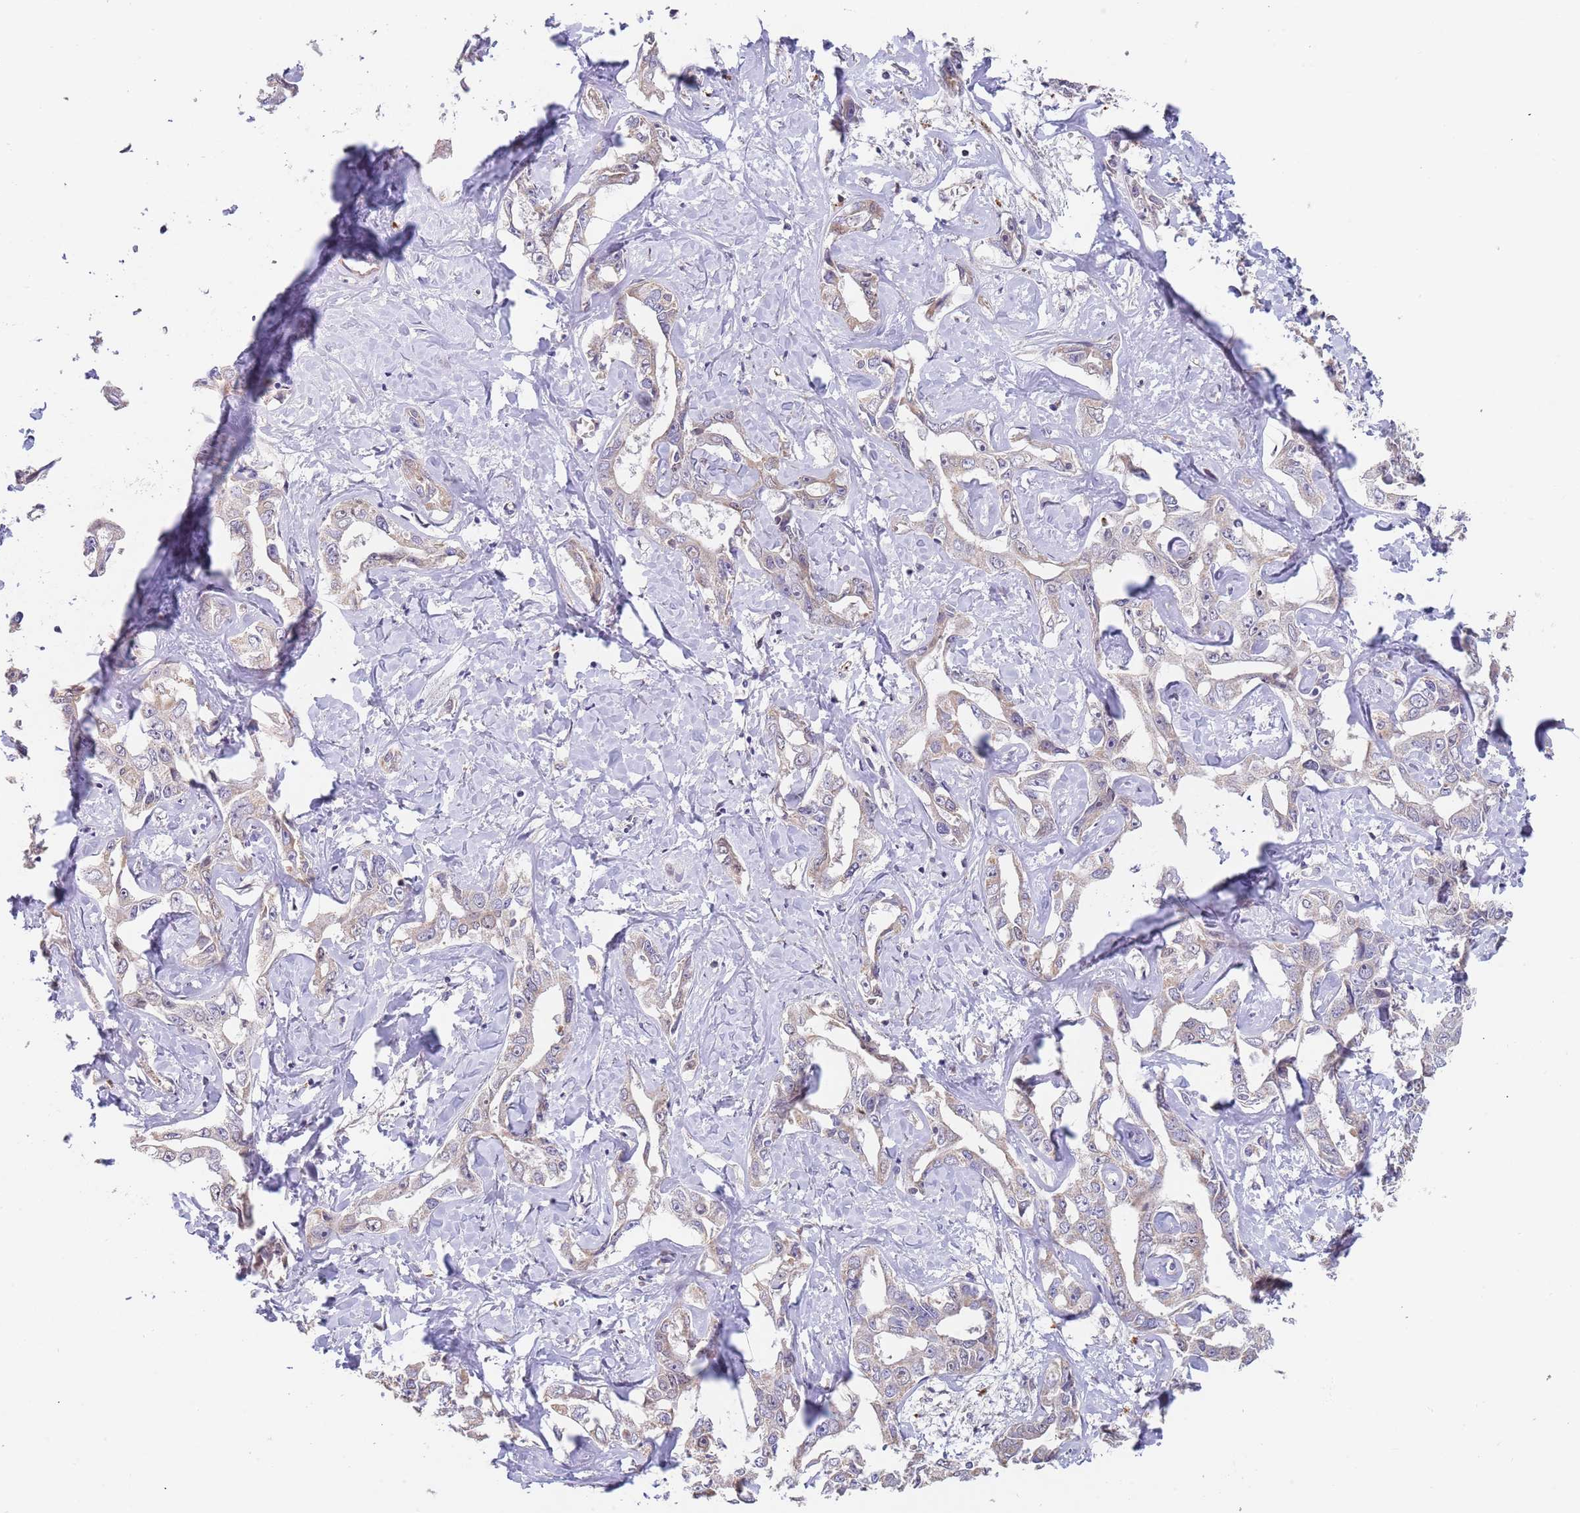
{"staining": {"intensity": "negative", "quantity": "none", "location": "none"}, "tissue": "liver cancer", "cell_type": "Tumor cells", "image_type": "cancer", "snomed": [{"axis": "morphology", "description": "Cholangiocarcinoma"}, {"axis": "topography", "description": "Liver"}], "caption": "Tumor cells show no significant protein positivity in liver cancer.", "gene": "TMEM64", "patient": {"sex": "male", "age": 59}}